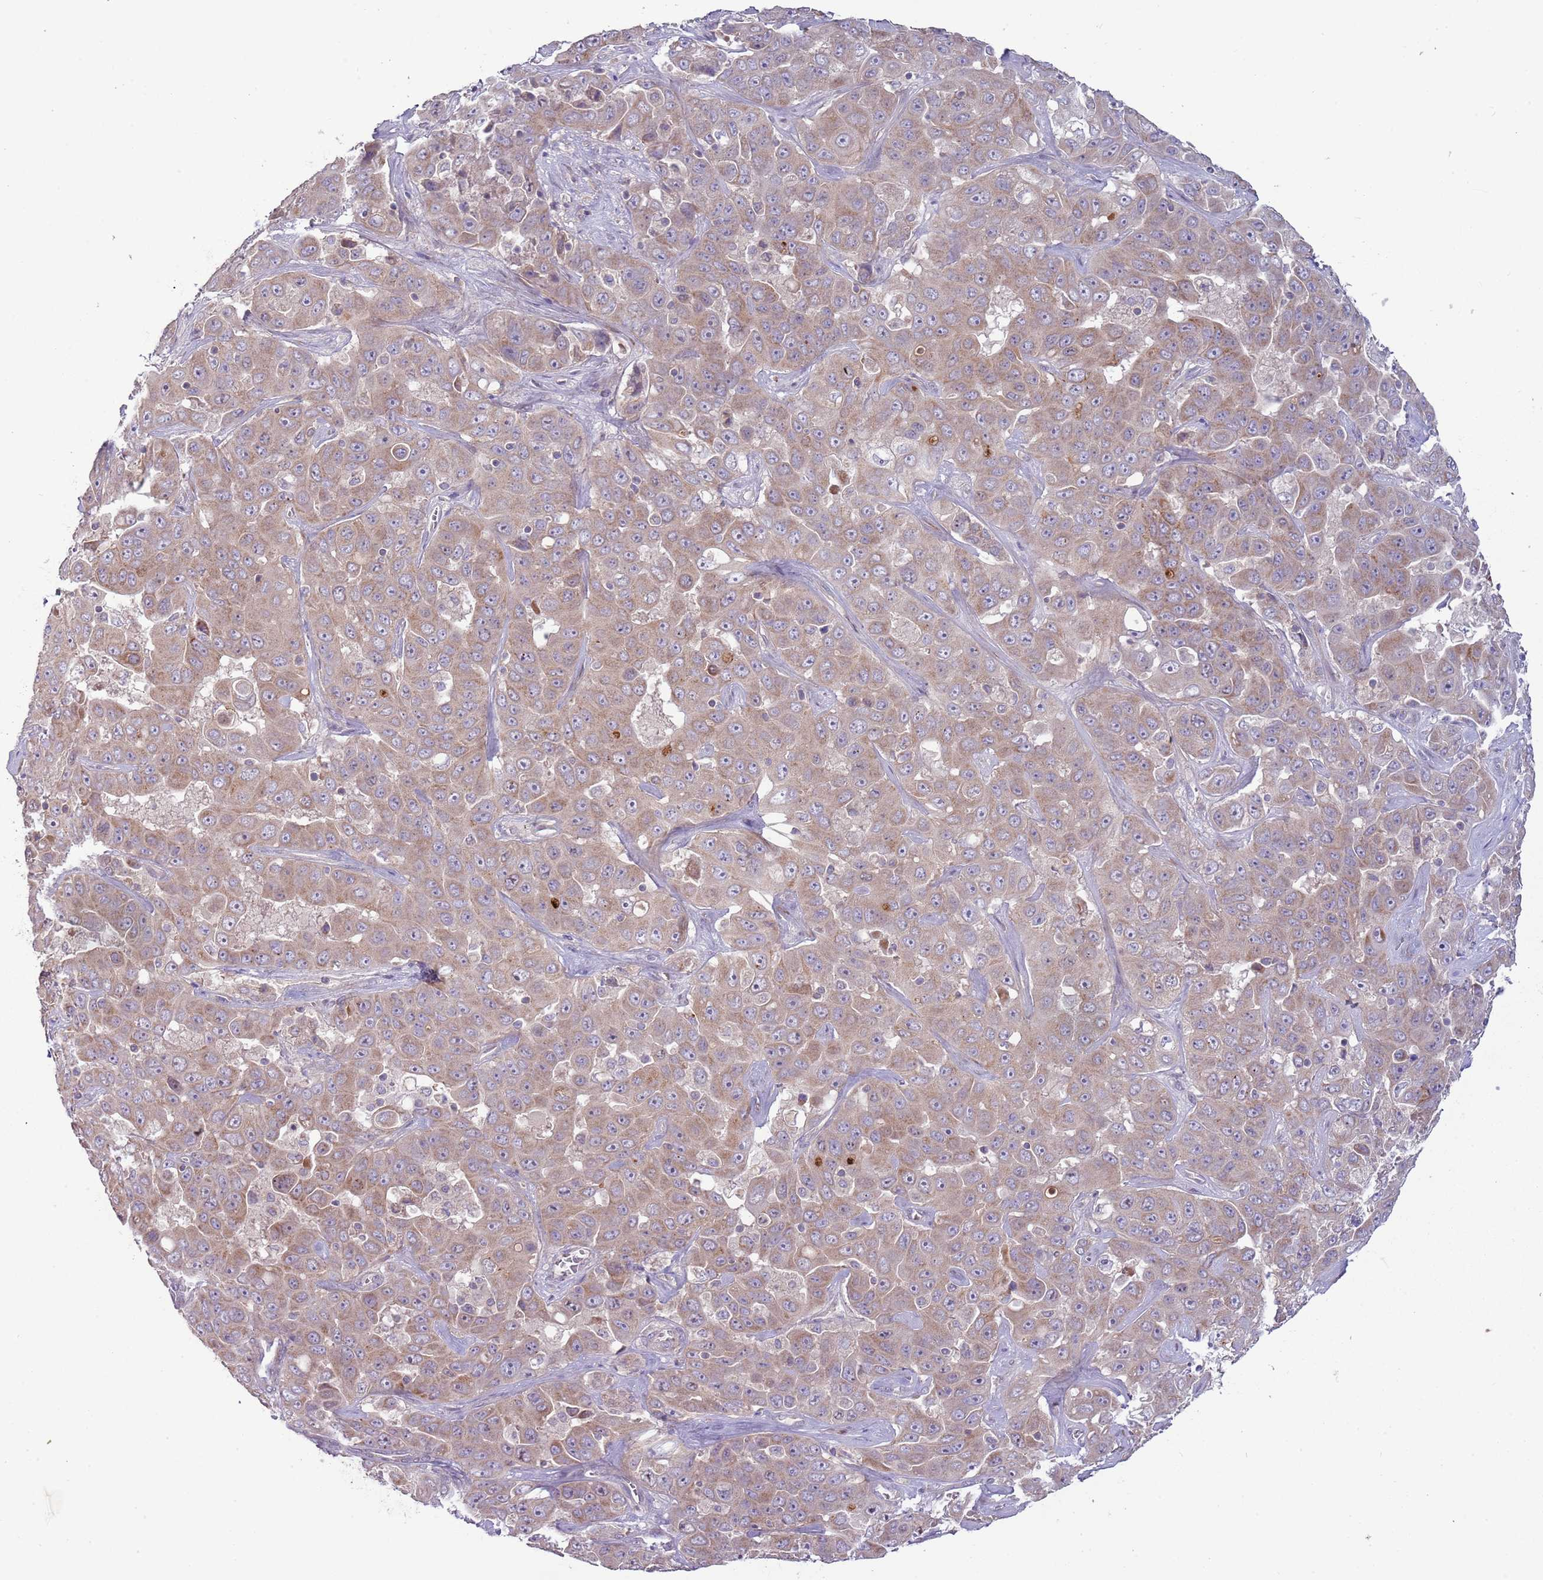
{"staining": {"intensity": "moderate", "quantity": ">75%", "location": "cytoplasmic/membranous"}, "tissue": "liver cancer", "cell_type": "Tumor cells", "image_type": "cancer", "snomed": [{"axis": "morphology", "description": "Cholangiocarcinoma"}, {"axis": "topography", "description": "Liver"}], "caption": "Immunohistochemical staining of liver cancer shows medium levels of moderate cytoplasmic/membranous expression in approximately >75% of tumor cells. (IHC, brightfield microscopy, high magnification).", "gene": "DTD2", "patient": {"sex": "female", "age": 52}}